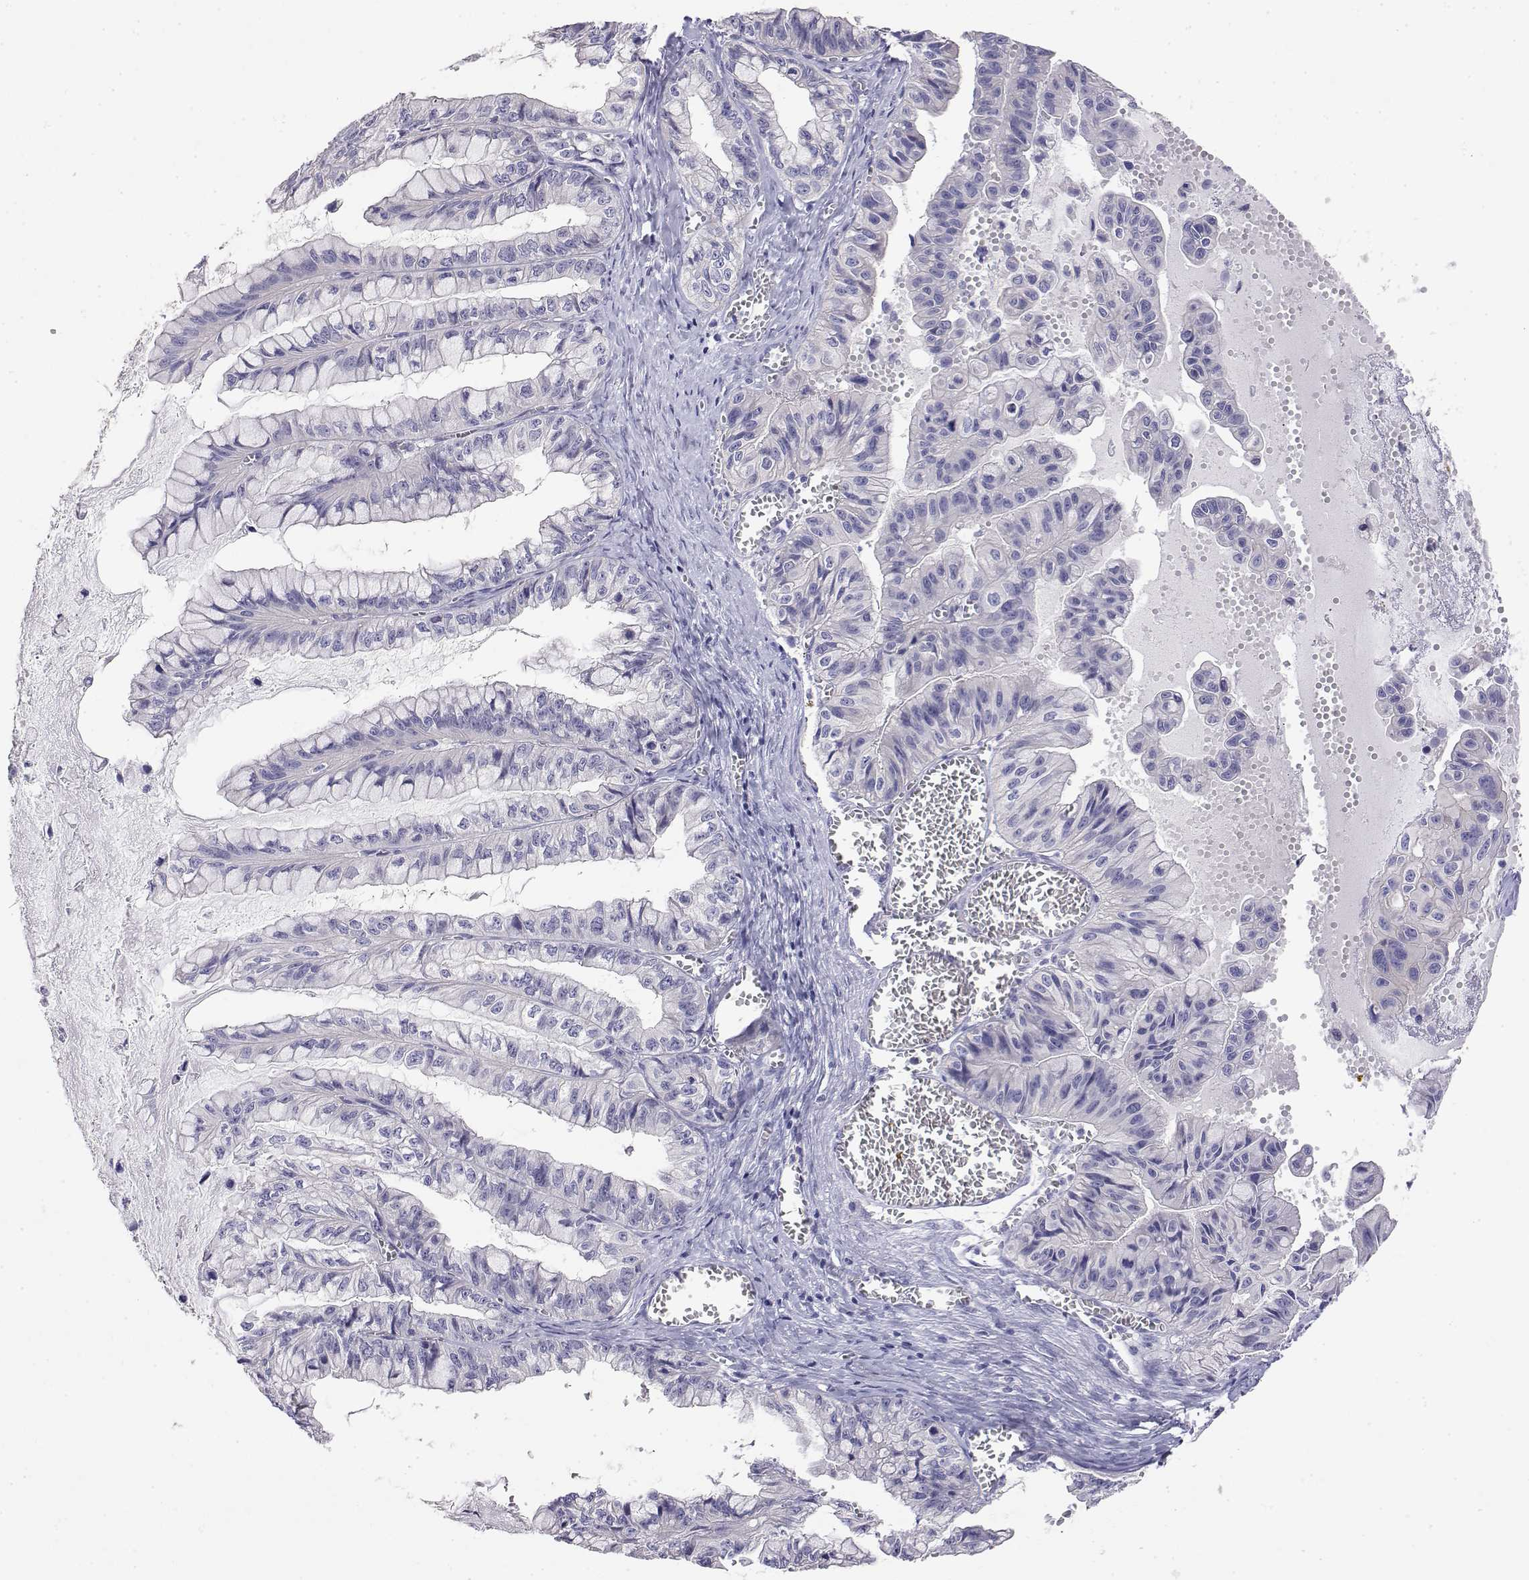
{"staining": {"intensity": "negative", "quantity": "none", "location": "none"}, "tissue": "ovarian cancer", "cell_type": "Tumor cells", "image_type": "cancer", "snomed": [{"axis": "morphology", "description": "Cystadenocarcinoma, mucinous, NOS"}, {"axis": "topography", "description": "Ovary"}], "caption": "DAB immunohistochemical staining of ovarian mucinous cystadenocarcinoma demonstrates no significant expression in tumor cells. (Brightfield microscopy of DAB immunohistochemistry (IHC) at high magnification).", "gene": "LY6D", "patient": {"sex": "female", "age": 72}}